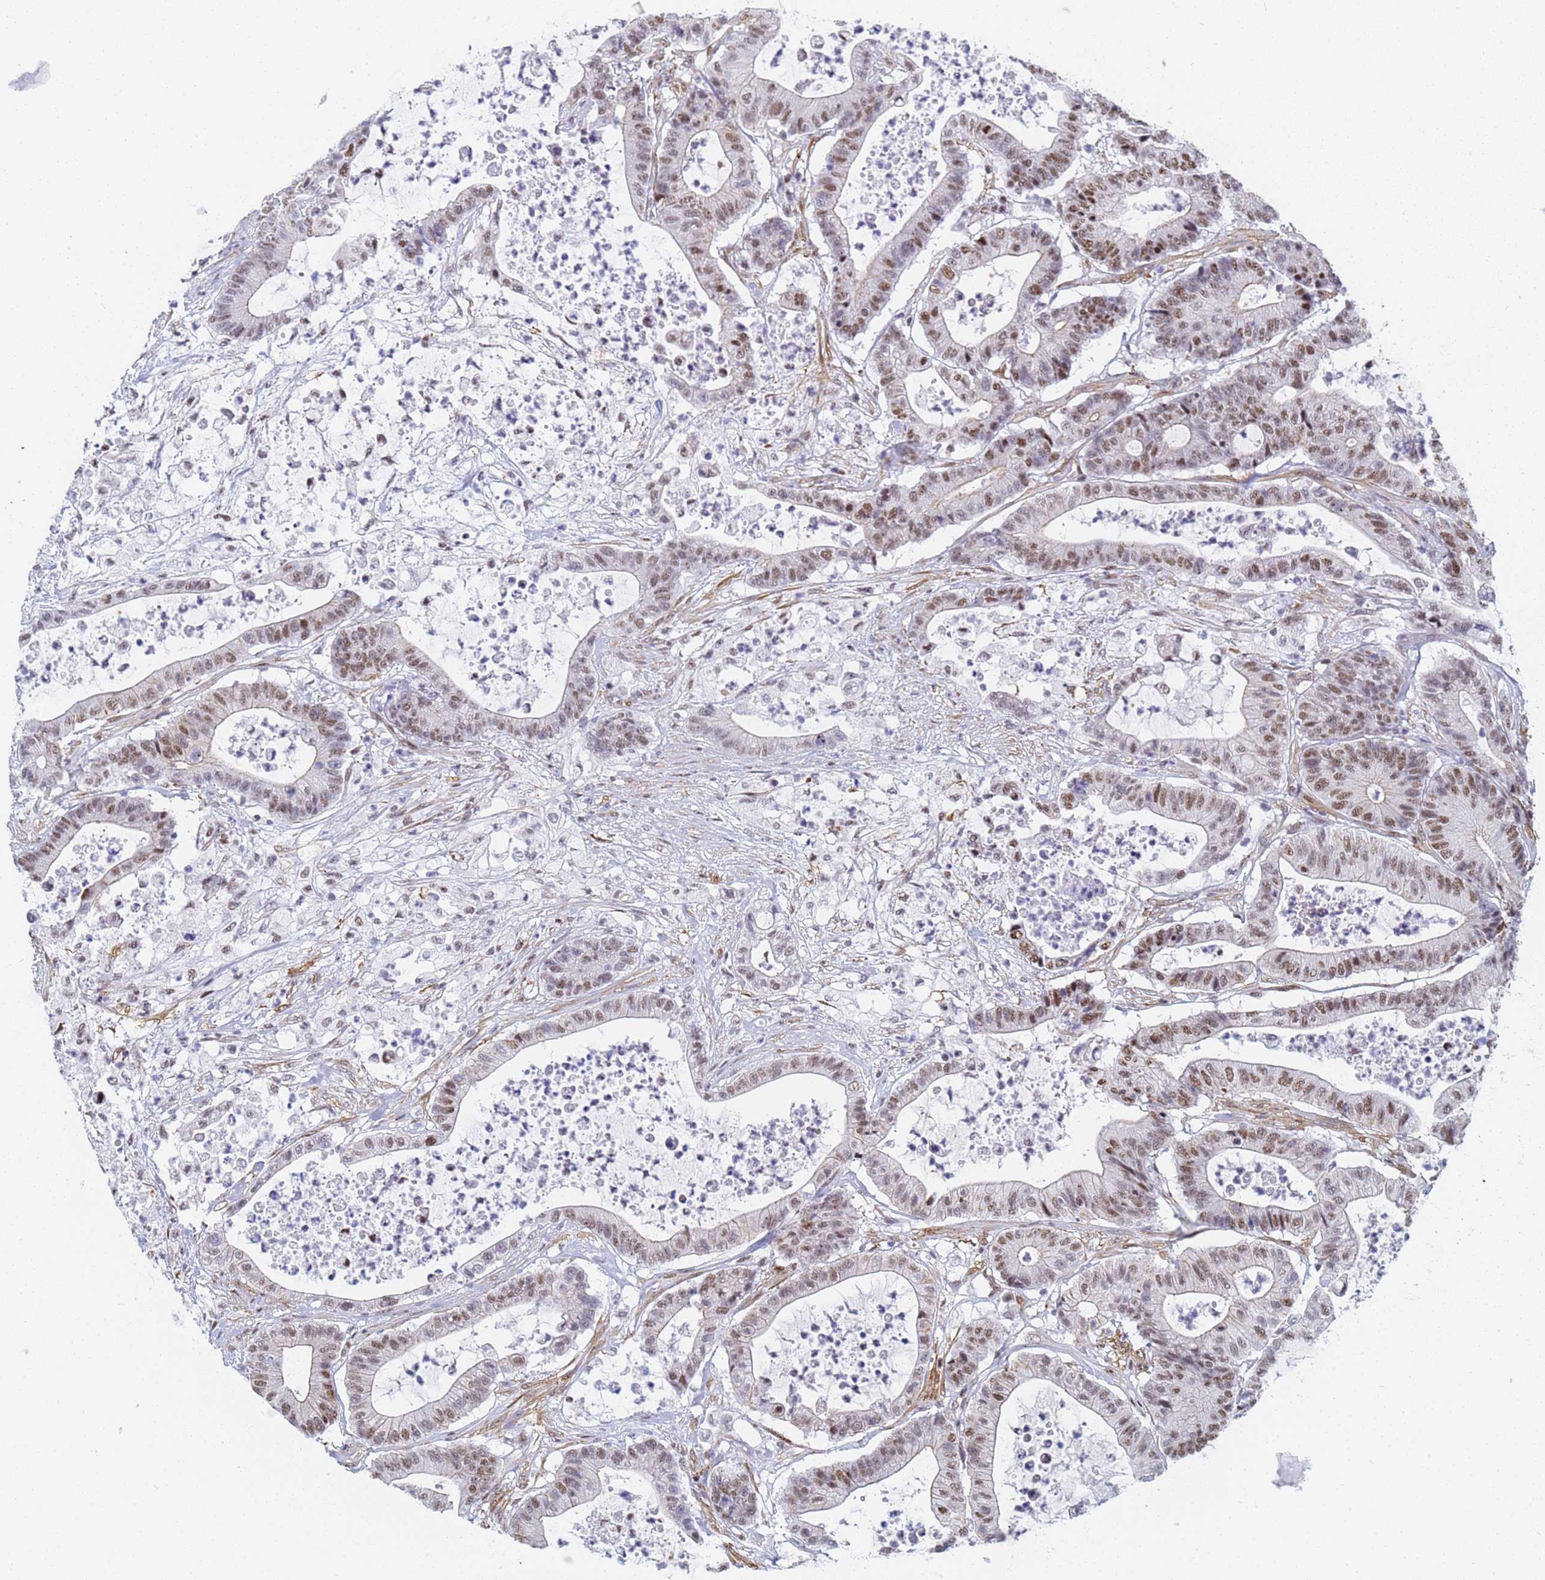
{"staining": {"intensity": "moderate", "quantity": ">75%", "location": "nuclear"}, "tissue": "colorectal cancer", "cell_type": "Tumor cells", "image_type": "cancer", "snomed": [{"axis": "morphology", "description": "Adenocarcinoma, NOS"}, {"axis": "topography", "description": "Colon"}], "caption": "This is an image of IHC staining of colorectal cancer, which shows moderate positivity in the nuclear of tumor cells.", "gene": "PRRT4", "patient": {"sex": "female", "age": 84}}